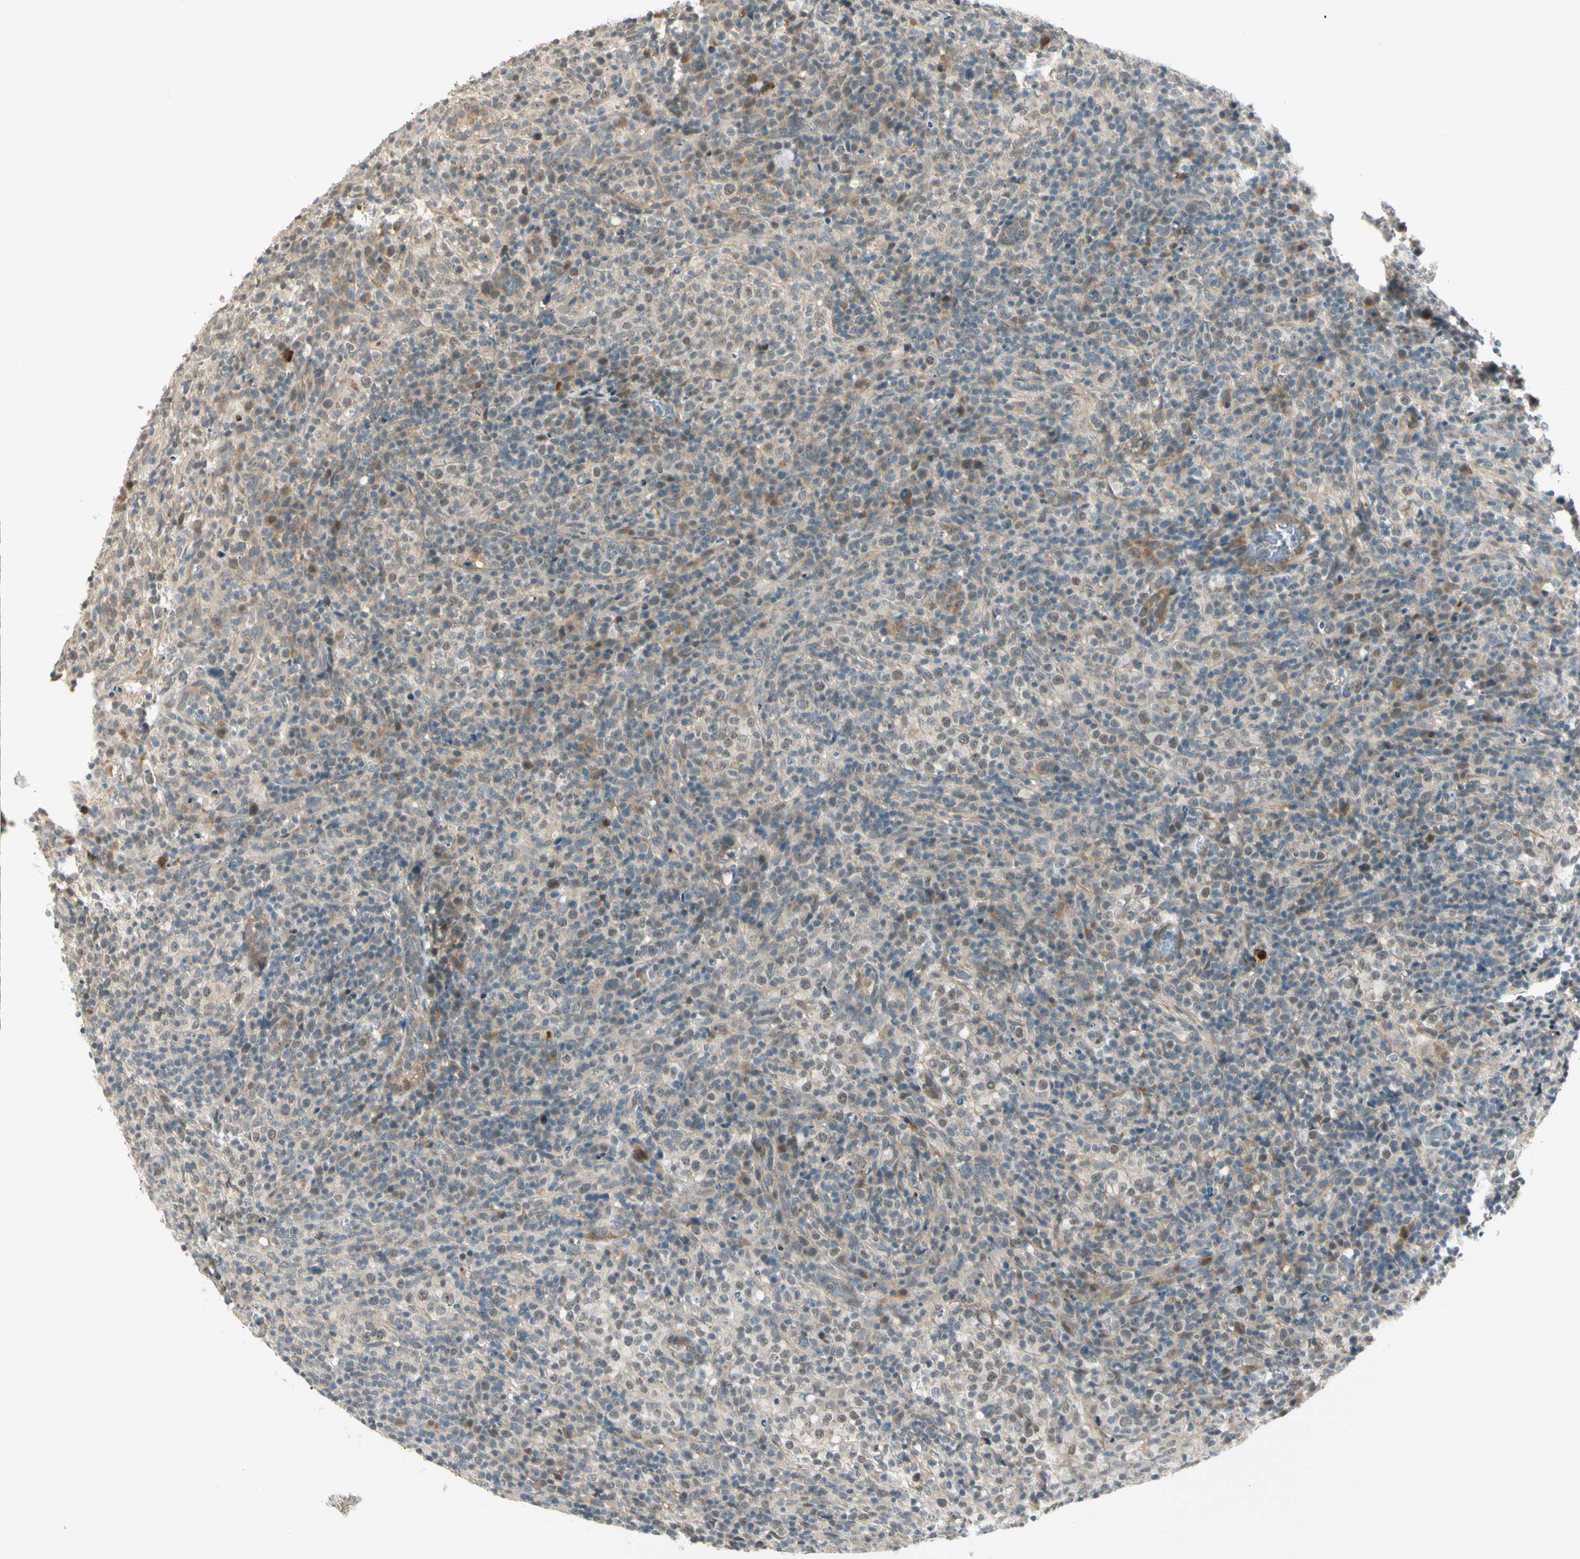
{"staining": {"intensity": "moderate", "quantity": "<25%", "location": "cytoplasmic/membranous"}, "tissue": "lymphoma", "cell_type": "Tumor cells", "image_type": "cancer", "snomed": [{"axis": "morphology", "description": "Malignant lymphoma, non-Hodgkin's type, High grade"}, {"axis": "topography", "description": "Lymph node"}], "caption": "The histopathology image displays immunohistochemical staining of lymphoma. There is moderate cytoplasmic/membranous staining is present in about <25% of tumor cells.", "gene": "PCDHB15", "patient": {"sex": "female", "age": 76}}